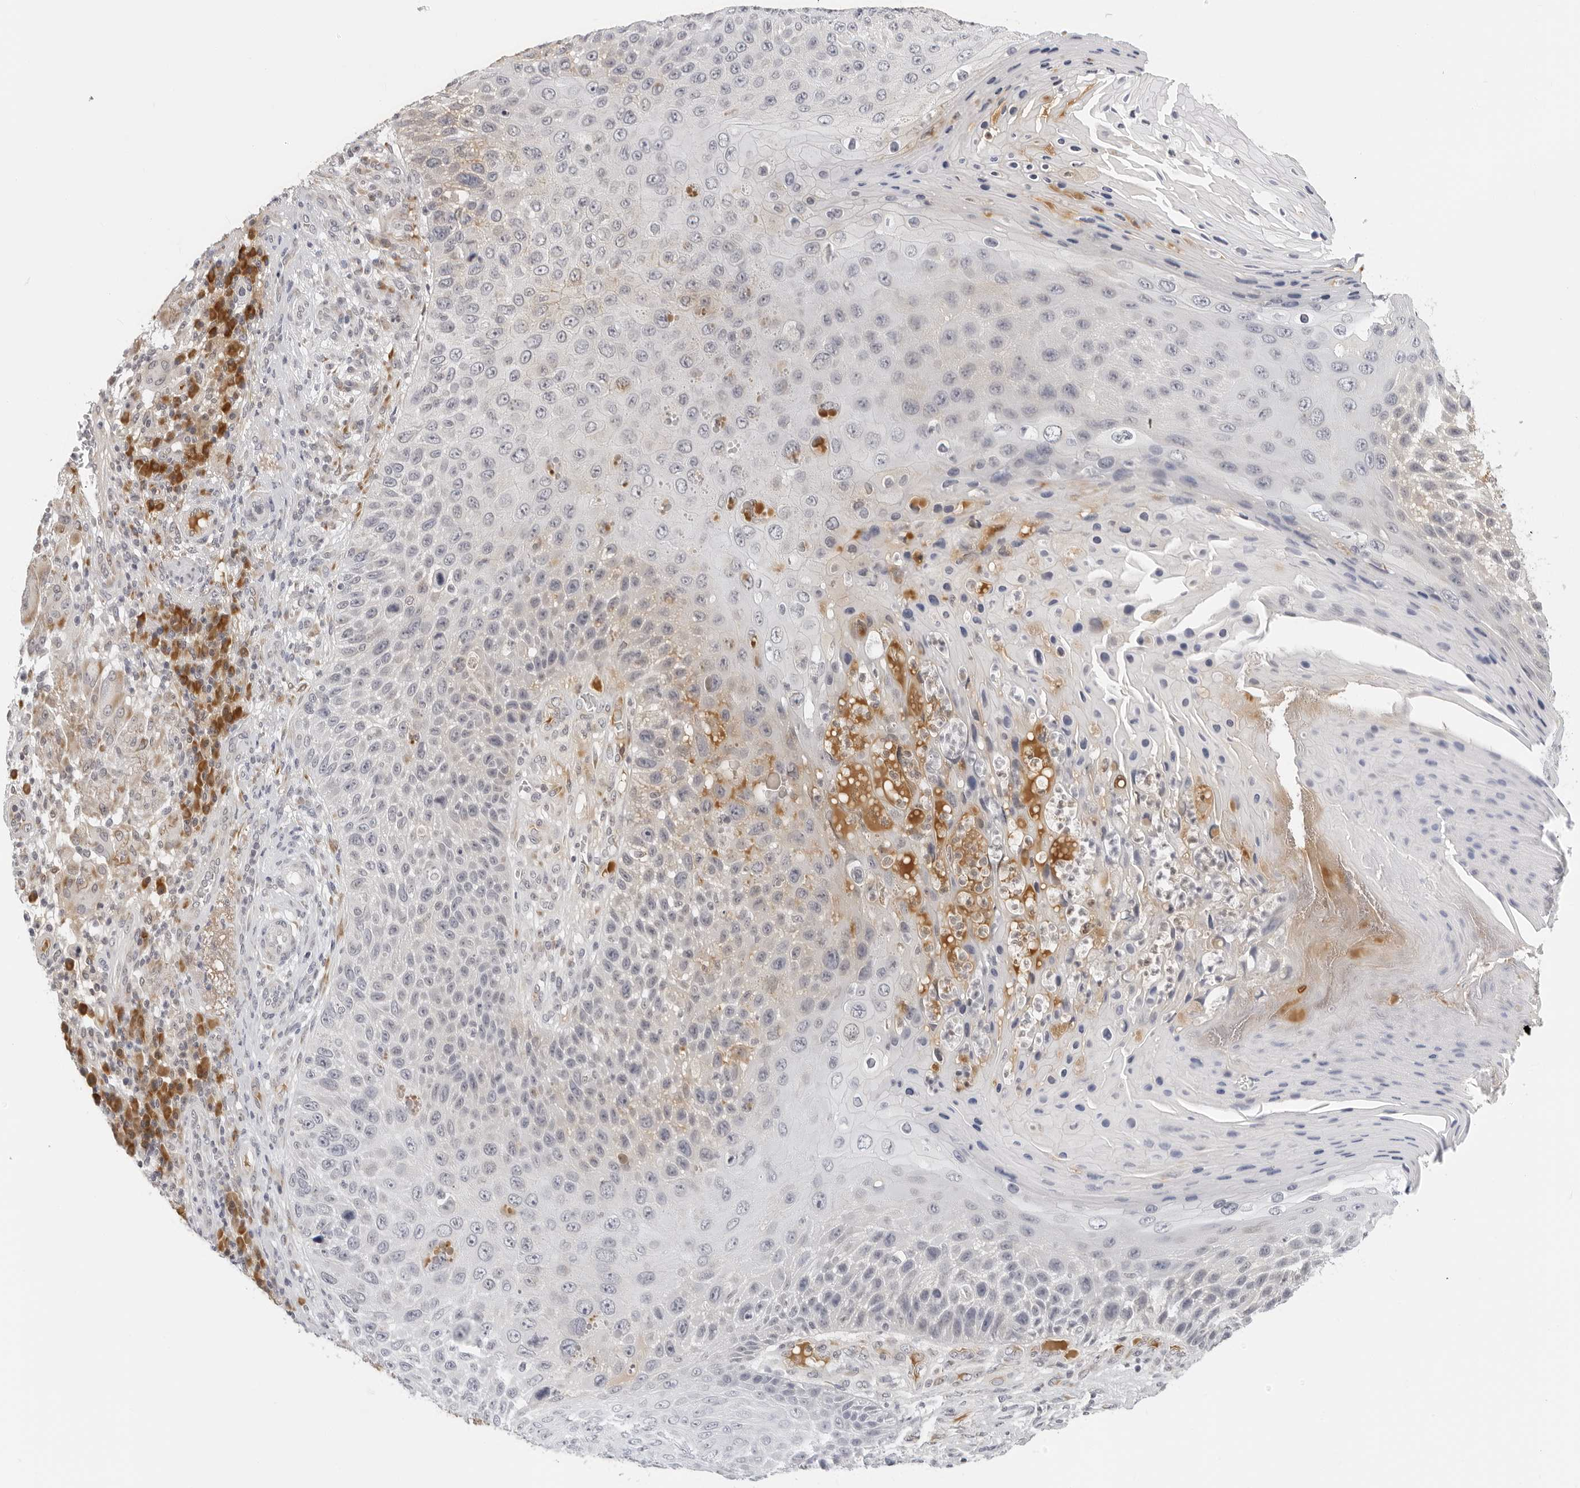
{"staining": {"intensity": "negative", "quantity": "none", "location": "none"}, "tissue": "skin cancer", "cell_type": "Tumor cells", "image_type": "cancer", "snomed": [{"axis": "morphology", "description": "Squamous cell carcinoma, NOS"}, {"axis": "topography", "description": "Skin"}], "caption": "DAB immunohistochemical staining of squamous cell carcinoma (skin) reveals no significant staining in tumor cells.", "gene": "EDN2", "patient": {"sex": "female", "age": 88}}